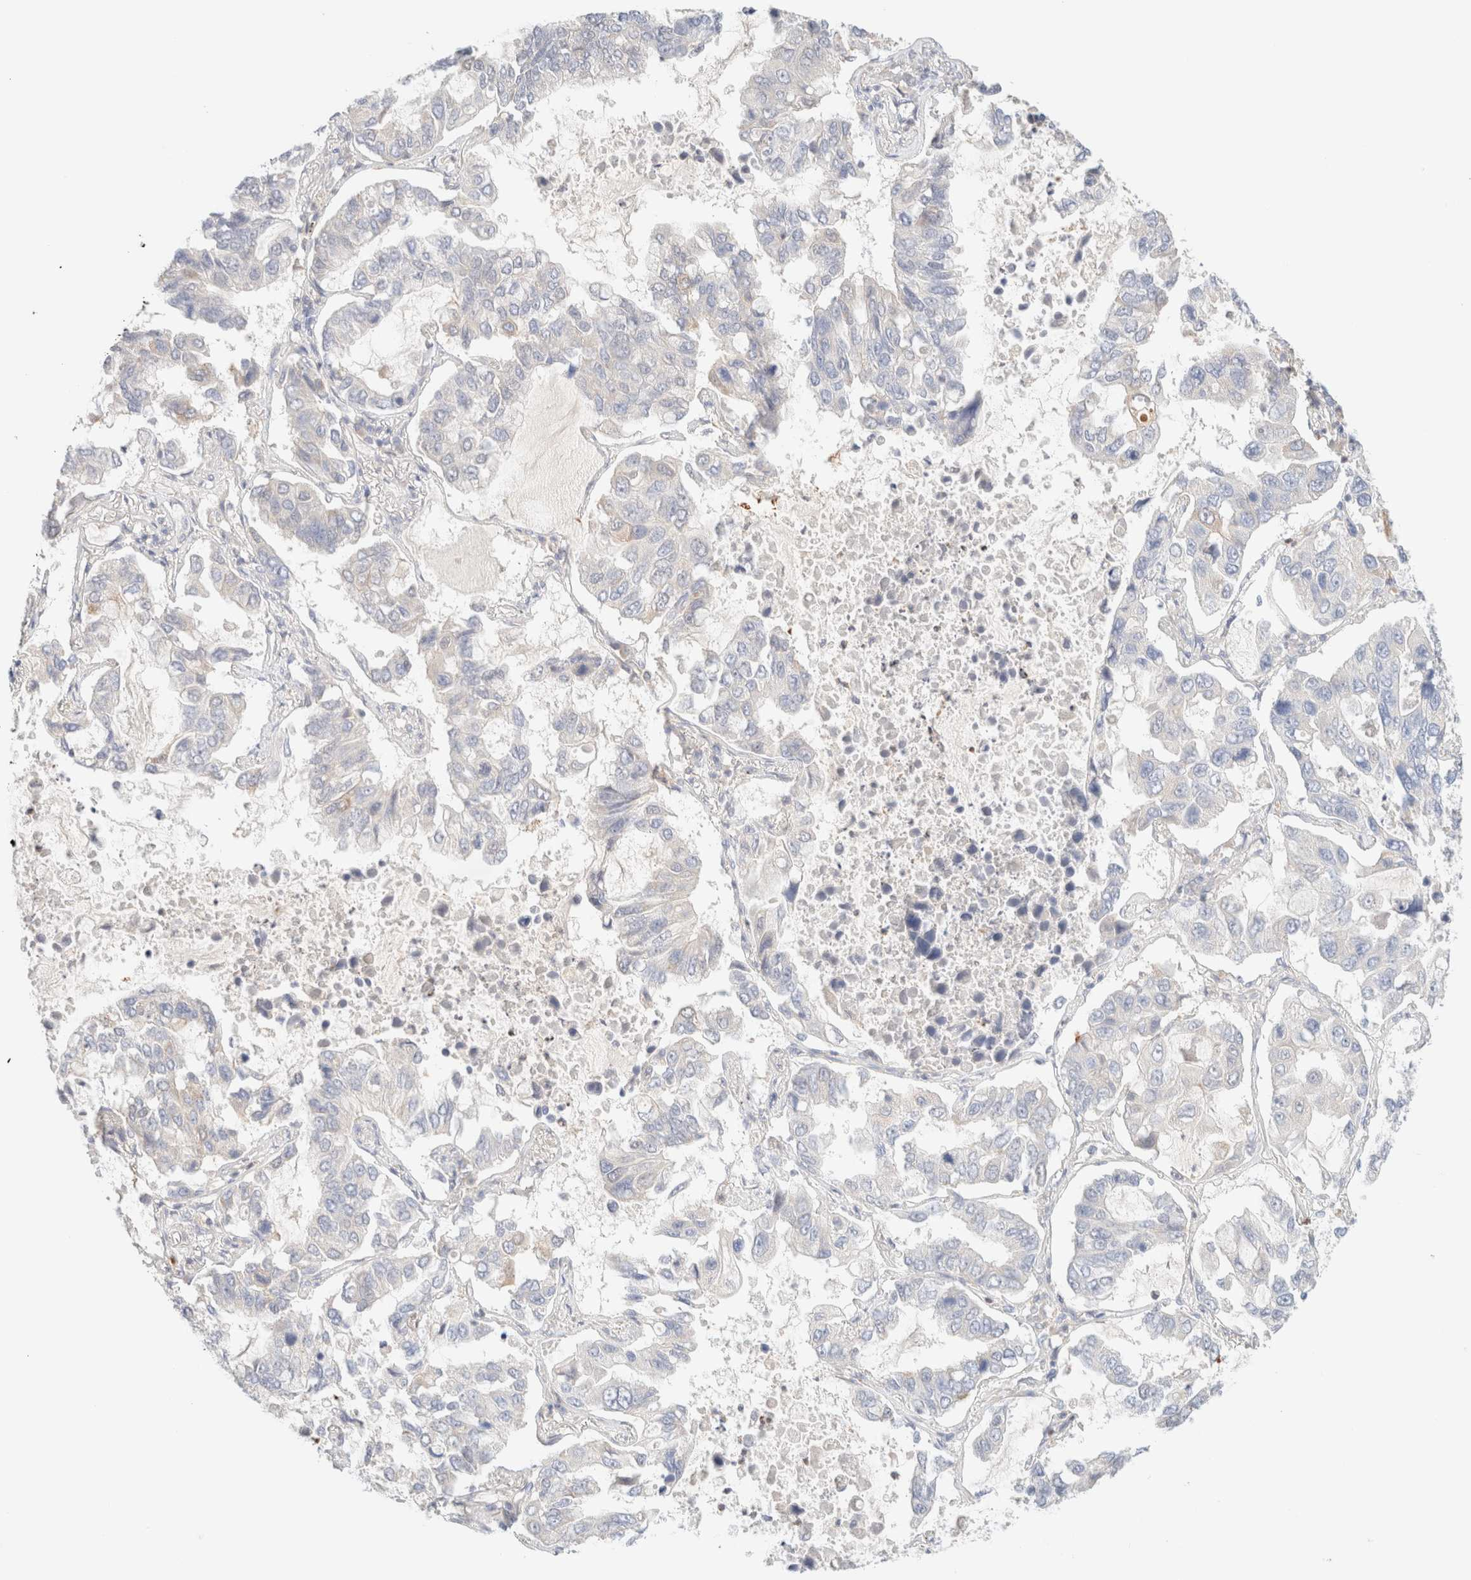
{"staining": {"intensity": "negative", "quantity": "none", "location": "none"}, "tissue": "lung cancer", "cell_type": "Tumor cells", "image_type": "cancer", "snomed": [{"axis": "morphology", "description": "Adenocarcinoma, NOS"}, {"axis": "topography", "description": "Lung"}], "caption": "A photomicrograph of human lung cancer (adenocarcinoma) is negative for staining in tumor cells.", "gene": "SARM1", "patient": {"sex": "male", "age": 64}}